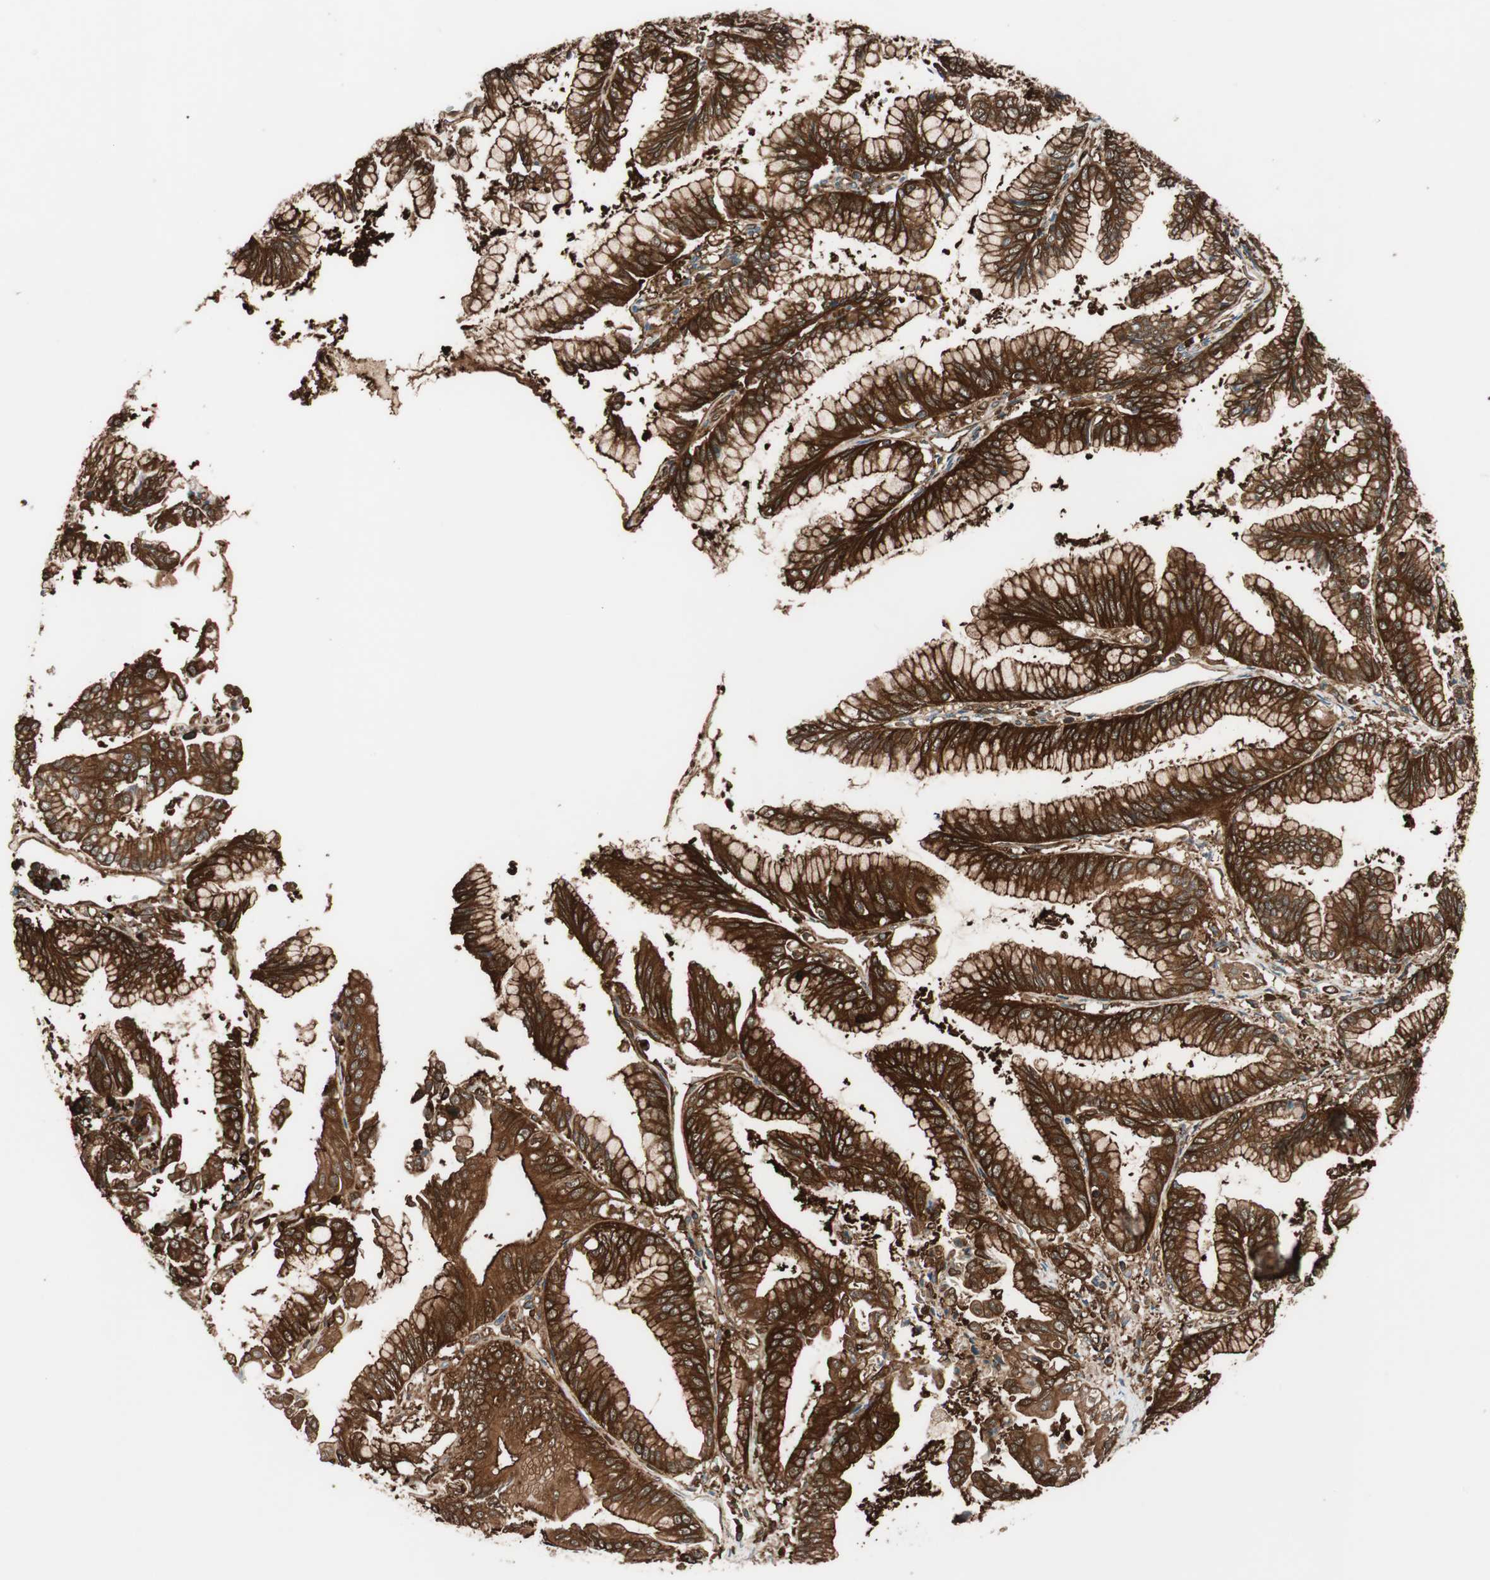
{"staining": {"intensity": "strong", "quantity": ">75%", "location": "cytoplasmic/membranous"}, "tissue": "pancreatic cancer", "cell_type": "Tumor cells", "image_type": "cancer", "snomed": [{"axis": "morphology", "description": "Adenocarcinoma, NOS"}, {"axis": "topography", "description": "Pancreas"}], "caption": "Immunohistochemistry (IHC) (DAB) staining of human pancreatic cancer shows strong cytoplasmic/membranous protein positivity in about >75% of tumor cells.", "gene": "VASP", "patient": {"sex": "female", "age": 64}}